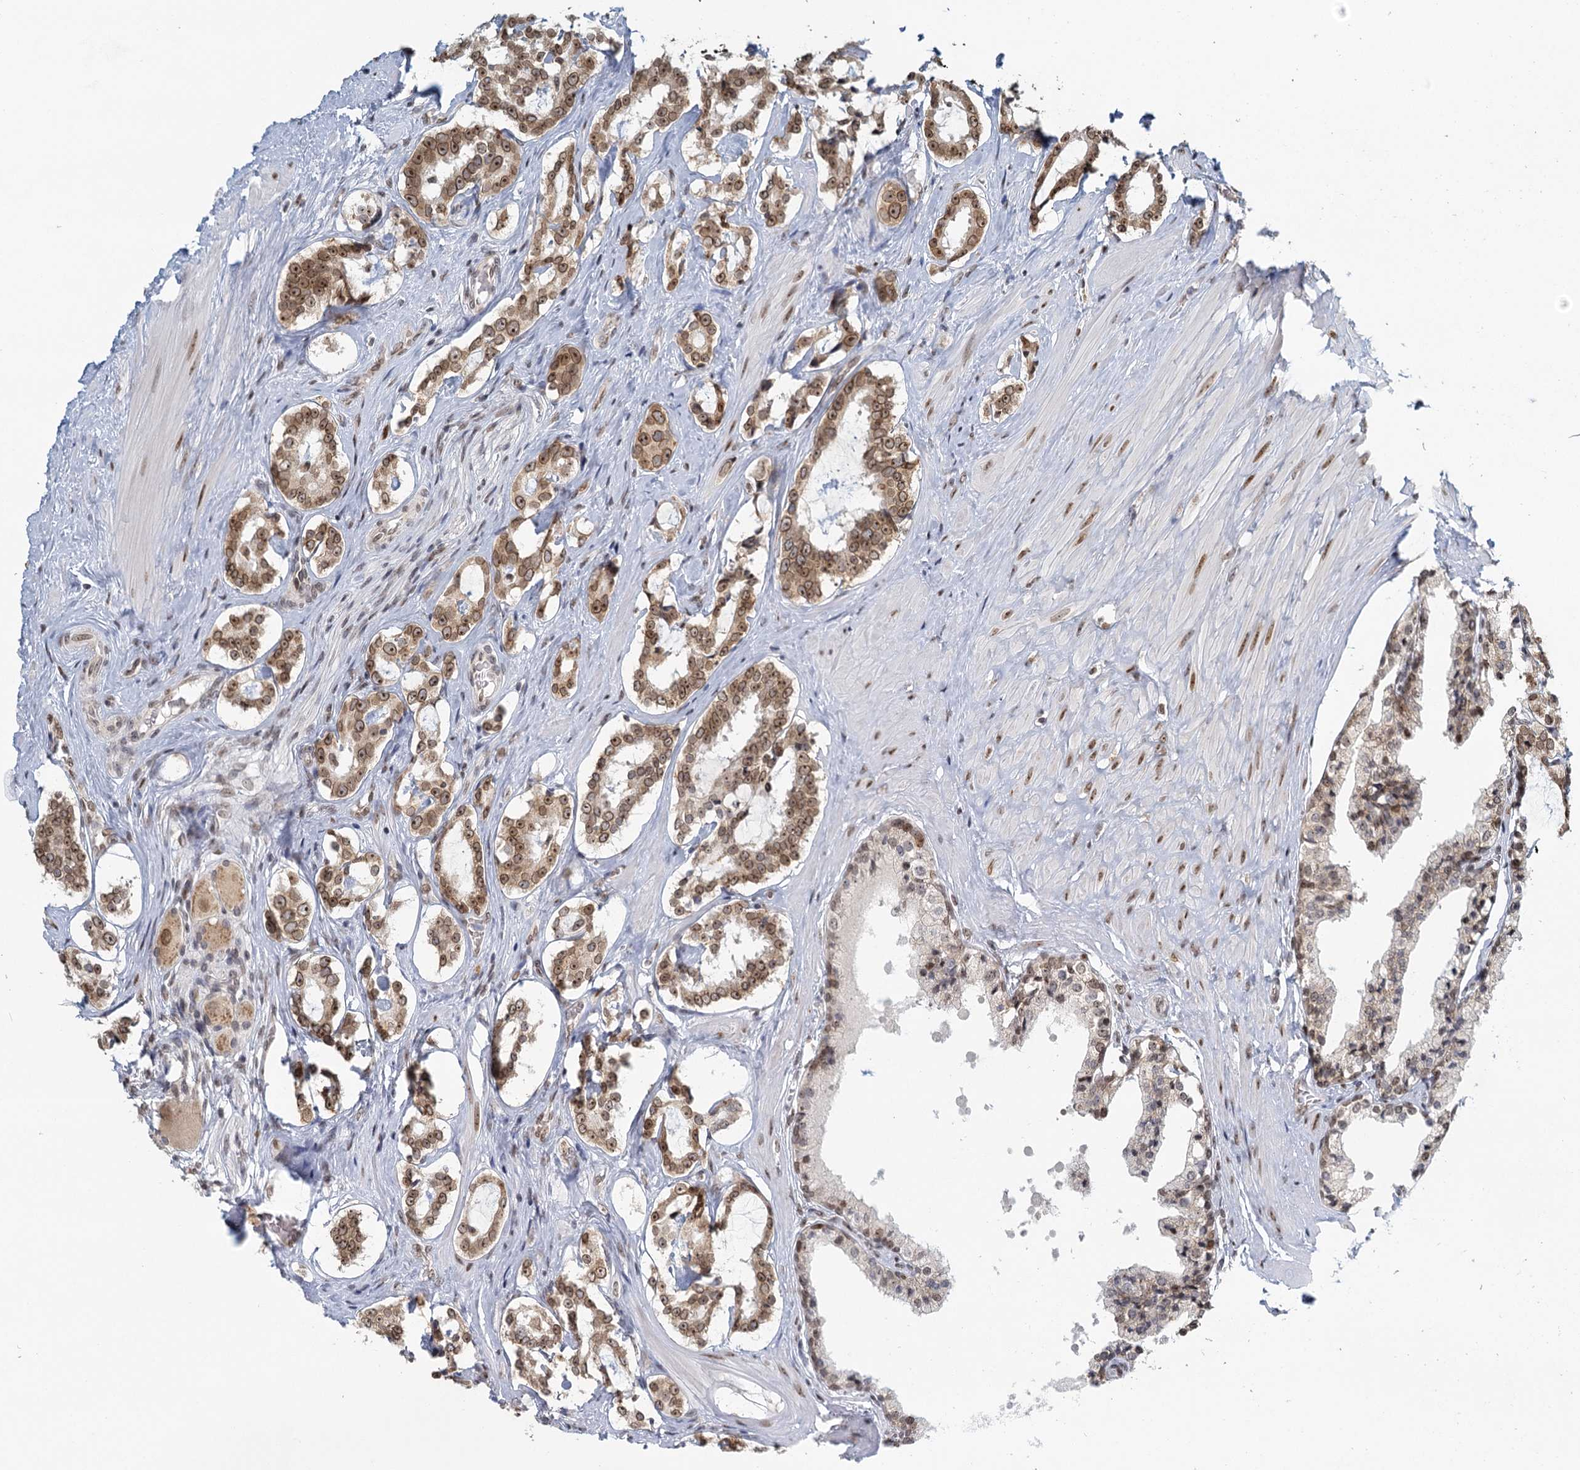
{"staining": {"intensity": "moderate", "quantity": ">75%", "location": "cytoplasmic/membranous,nuclear"}, "tissue": "prostate cancer", "cell_type": "Tumor cells", "image_type": "cancer", "snomed": [{"axis": "morphology", "description": "Adenocarcinoma, High grade"}, {"axis": "topography", "description": "Prostate"}], "caption": "Immunohistochemical staining of human high-grade adenocarcinoma (prostate) demonstrates medium levels of moderate cytoplasmic/membranous and nuclear protein staining in approximately >75% of tumor cells. The staining is performed using DAB brown chromogen to label protein expression. The nuclei are counter-stained blue using hematoxylin.", "gene": "TREX1", "patient": {"sex": "male", "age": 58}}